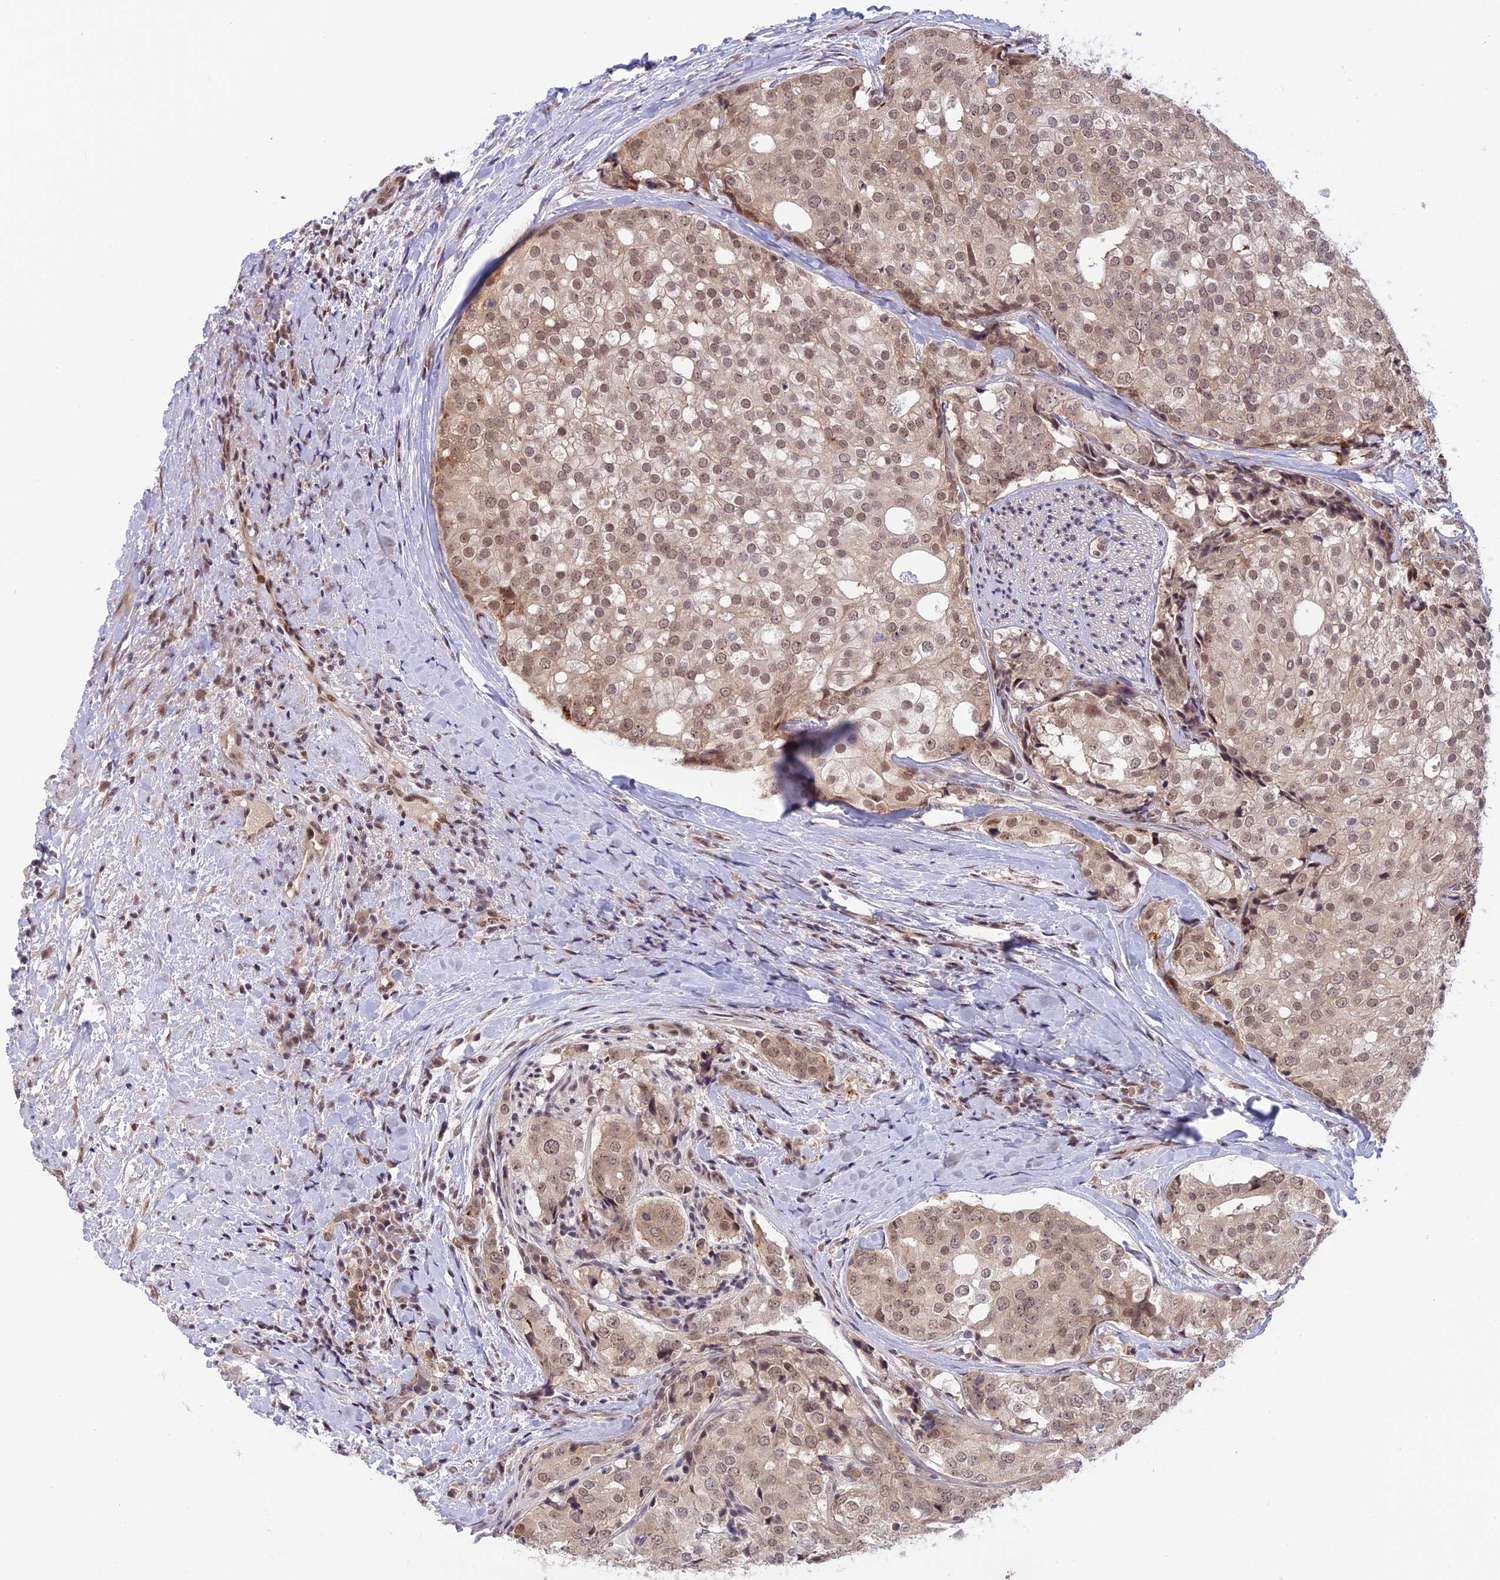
{"staining": {"intensity": "moderate", "quantity": ">75%", "location": "nuclear"}, "tissue": "prostate cancer", "cell_type": "Tumor cells", "image_type": "cancer", "snomed": [{"axis": "morphology", "description": "Adenocarcinoma, High grade"}, {"axis": "topography", "description": "Prostate"}], "caption": "Moderate nuclear protein staining is seen in about >75% of tumor cells in prostate cancer.", "gene": "POLR2C", "patient": {"sex": "male", "age": 49}}